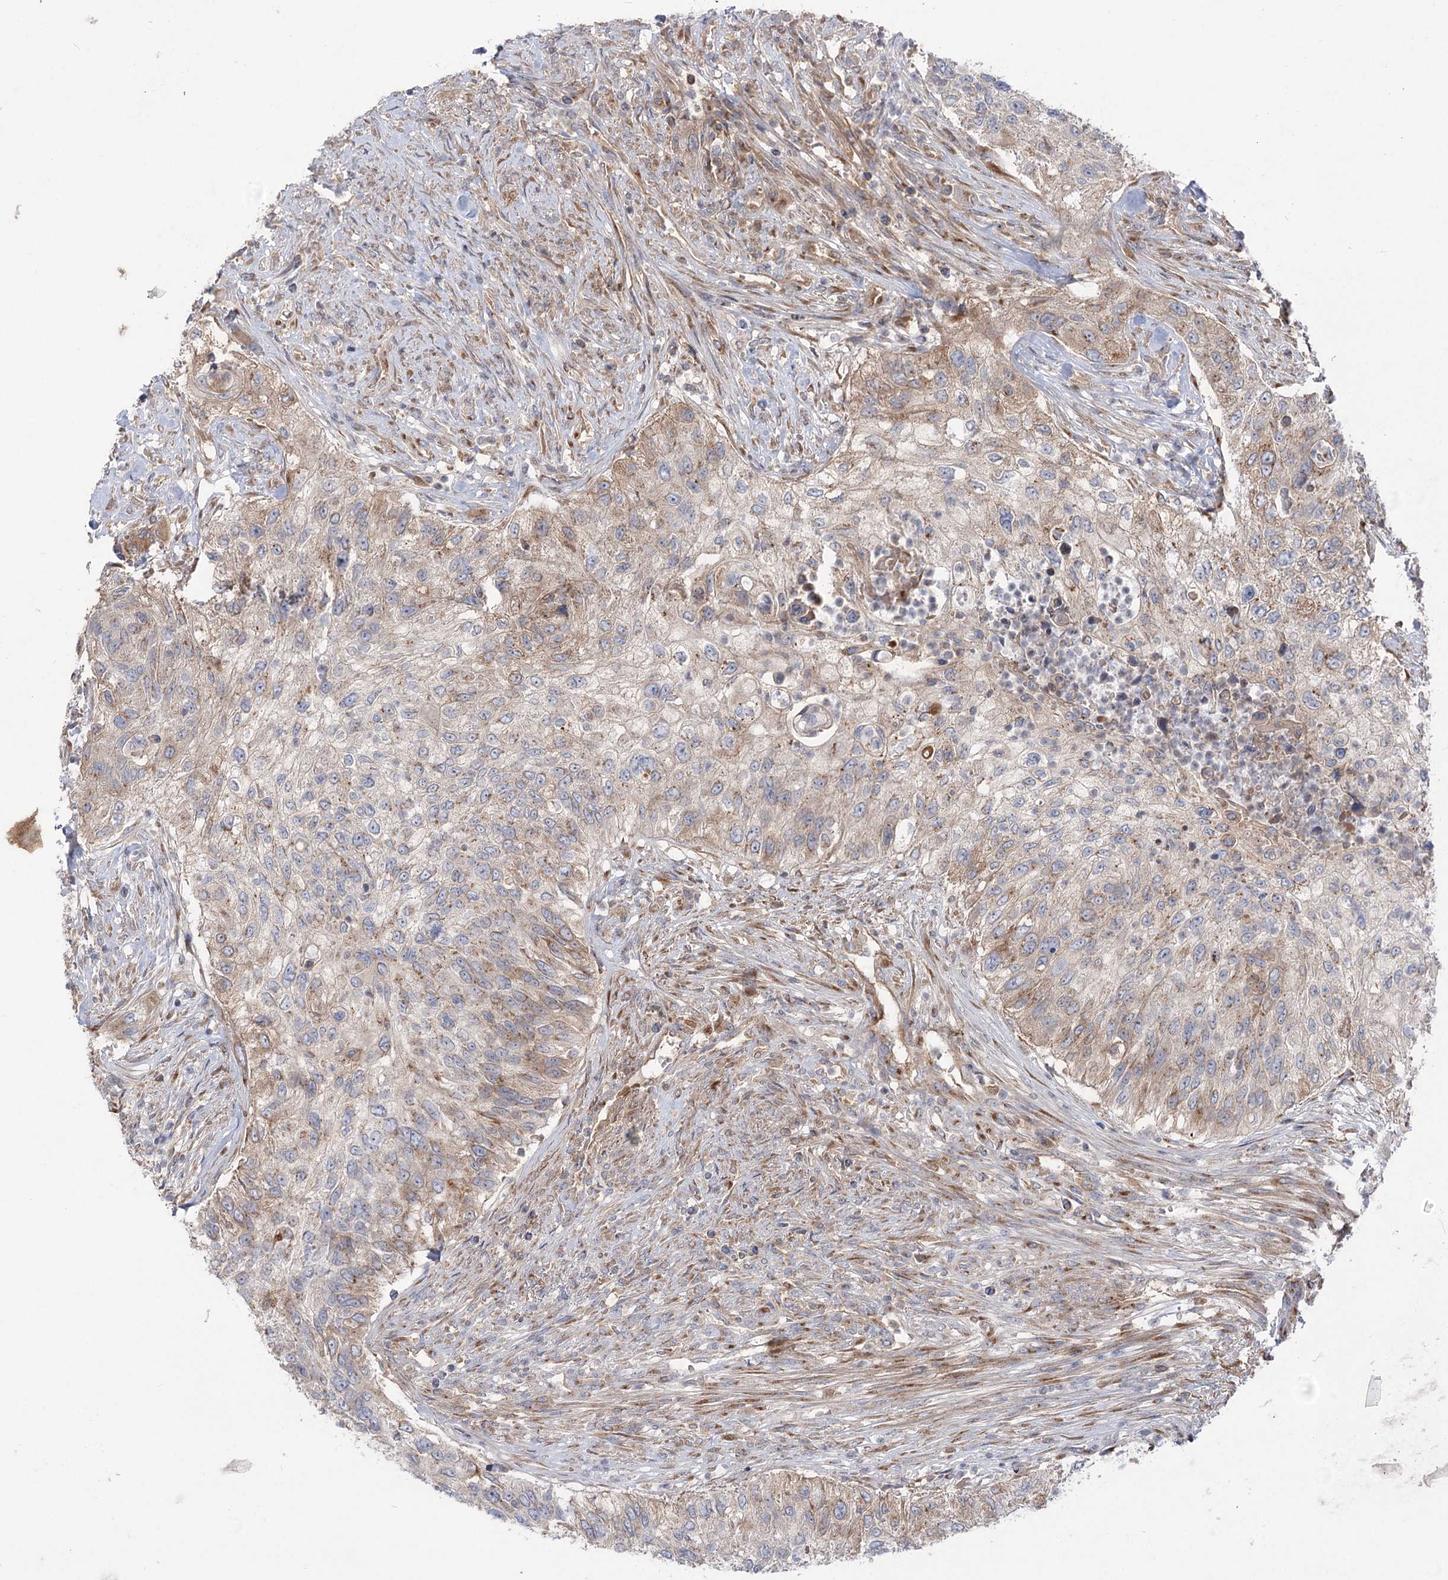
{"staining": {"intensity": "weak", "quantity": ">75%", "location": "cytoplasmic/membranous"}, "tissue": "urothelial cancer", "cell_type": "Tumor cells", "image_type": "cancer", "snomed": [{"axis": "morphology", "description": "Urothelial carcinoma, High grade"}, {"axis": "topography", "description": "Urinary bladder"}], "caption": "The histopathology image reveals immunohistochemical staining of urothelial cancer. There is weak cytoplasmic/membranous positivity is present in about >75% of tumor cells.", "gene": "GBF1", "patient": {"sex": "female", "age": 60}}